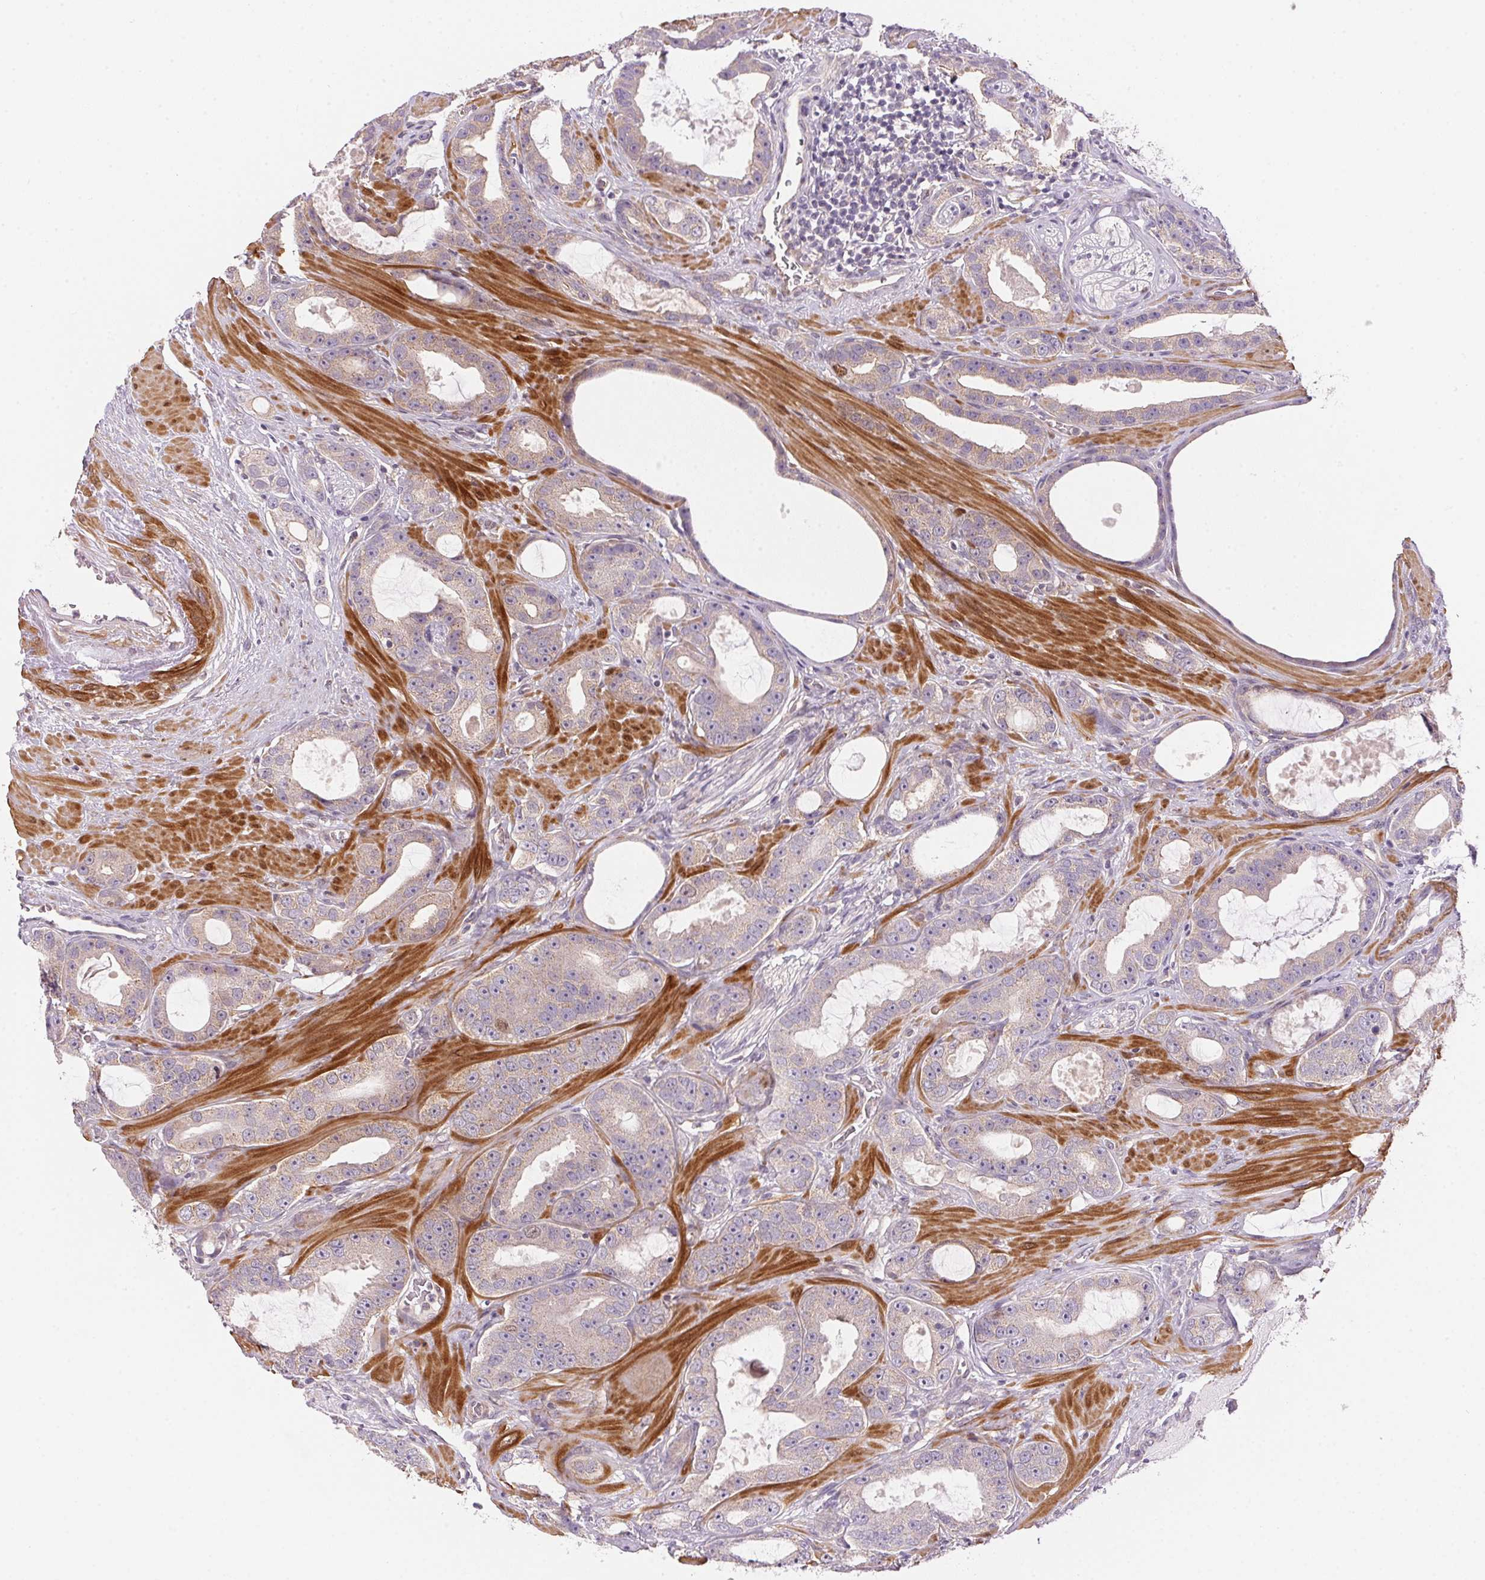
{"staining": {"intensity": "weak", "quantity": "<25%", "location": "cytoplasmic/membranous"}, "tissue": "prostate cancer", "cell_type": "Tumor cells", "image_type": "cancer", "snomed": [{"axis": "morphology", "description": "Adenocarcinoma, High grade"}, {"axis": "topography", "description": "Prostate"}], "caption": "Immunohistochemistry image of prostate high-grade adenocarcinoma stained for a protein (brown), which exhibits no positivity in tumor cells.", "gene": "SMTN", "patient": {"sex": "male", "age": 65}}